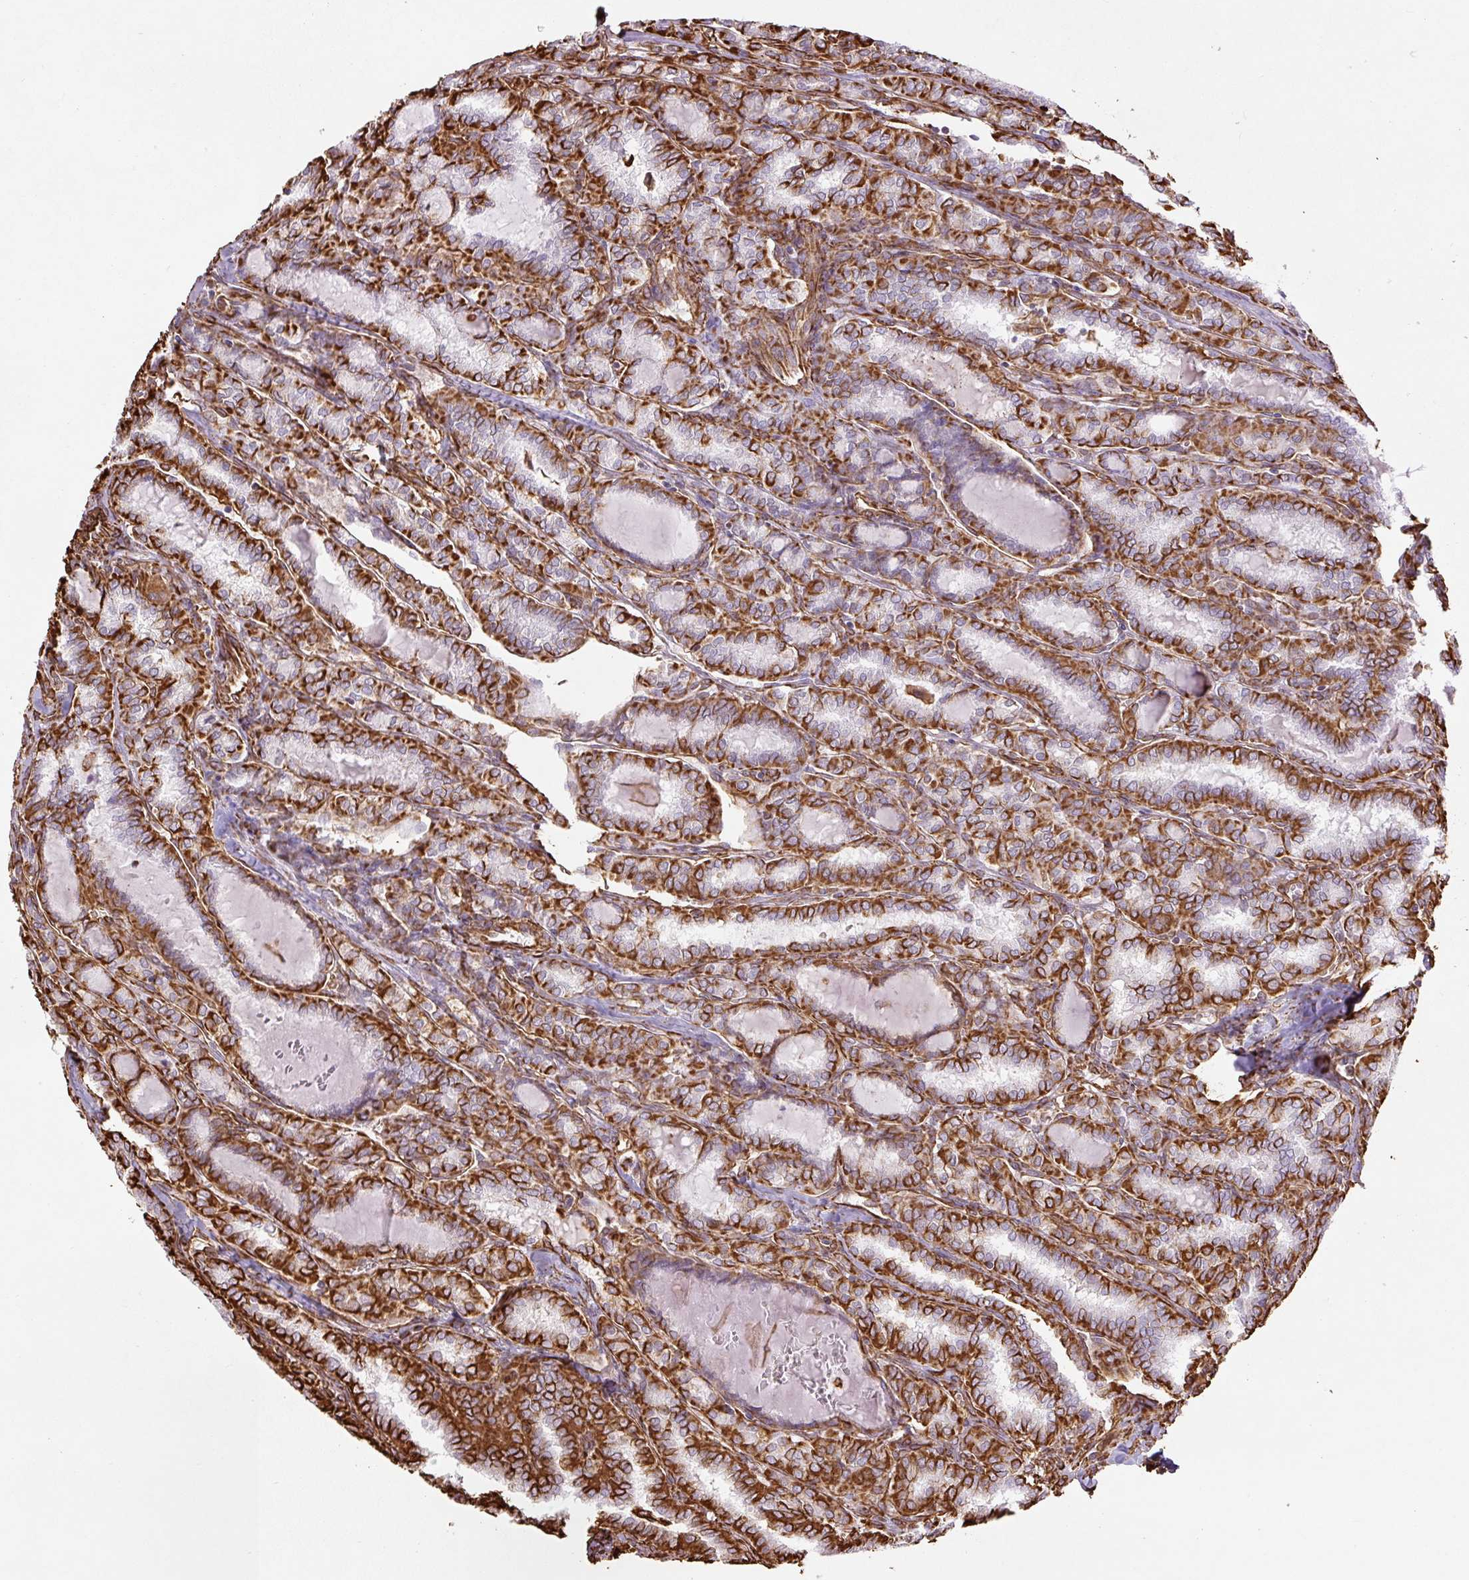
{"staining": {"intensity": "strong", "quantity": ">75%", "location": "cytoplasmic/membranous"}, "tissue": "thyroid cancer", "cell_type": "Tumor cells", "image_type": "cancer", "snomed": [{"axis": "morphology", "description": "Papillary adenocarcinoma, NOS"}, {"axis": "topography", "description": "Thyroid gland"}], "caption": "High-power microscopy captured an IHC image of papillary adenocarcinoma (thyroid), revealing strong cytoplasmic/membranous staining in approximately >75% of tumor cells. (IHC, brightfield microscopy, high magnification).", "gene": "VIM", "patient": {"sex": "female", "age": 30}}